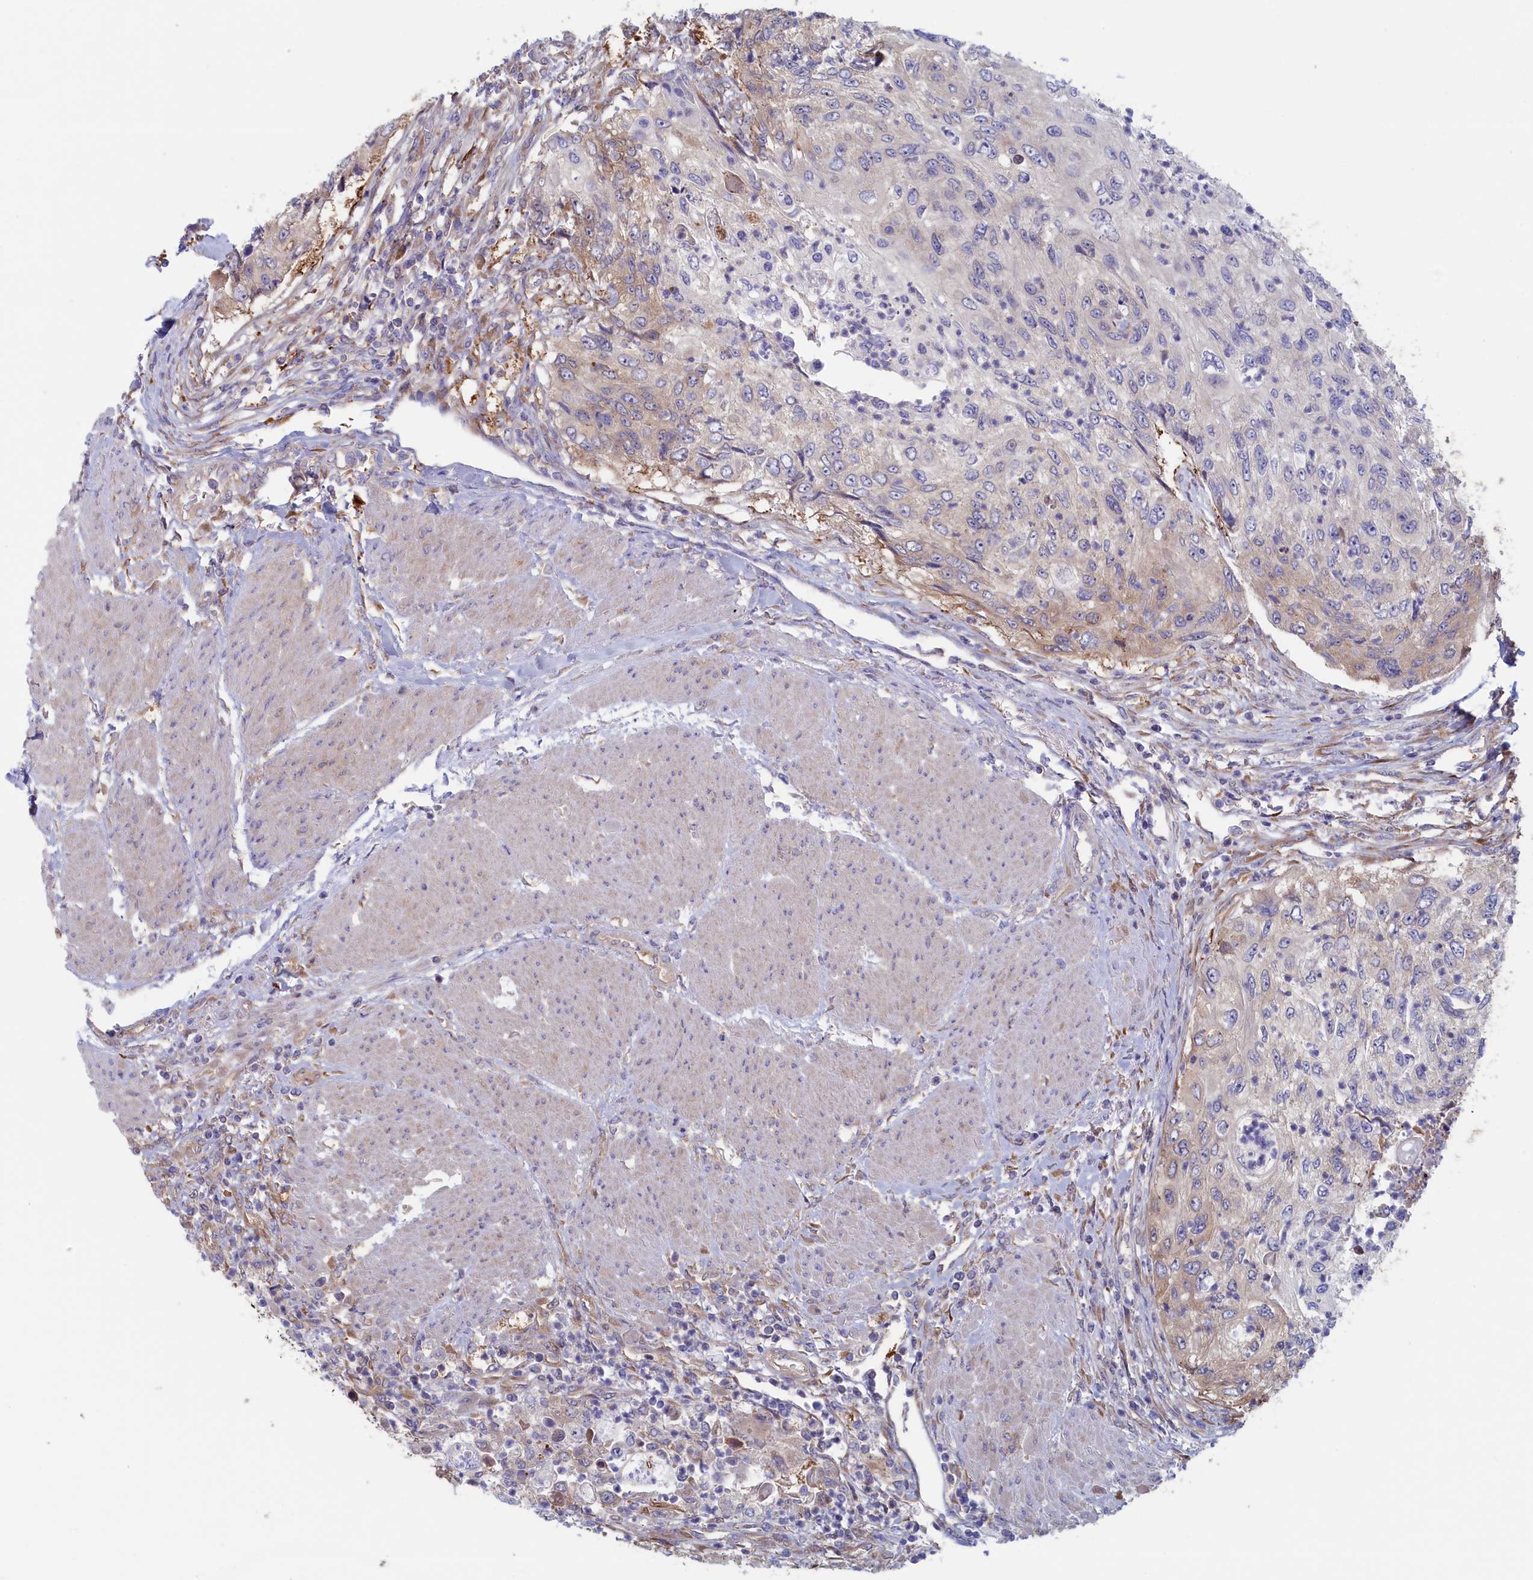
{"staining": {"intensity": "moderate", "quantity": "<25%", "location": "cytoplasmic/membranous"}, "tissue": "urothelial cancer", "cell_type": "Tumor cells", "image_type": "cancer", "snomed": [{"axis": "morphology", "description": "Urothelial carcinoma, High grade"}, {"axis": "topography", "description": "Urinary bladder"}], "caption": "A micrograph showing moderate cytoplasmic/membranous staining in about <25% of tumor cells in urothelial cancer, as visualized by brown immunohistochemical staining.", "gene": "SYNDIG1L", "patient": {"sex": "female", "age": 60}}